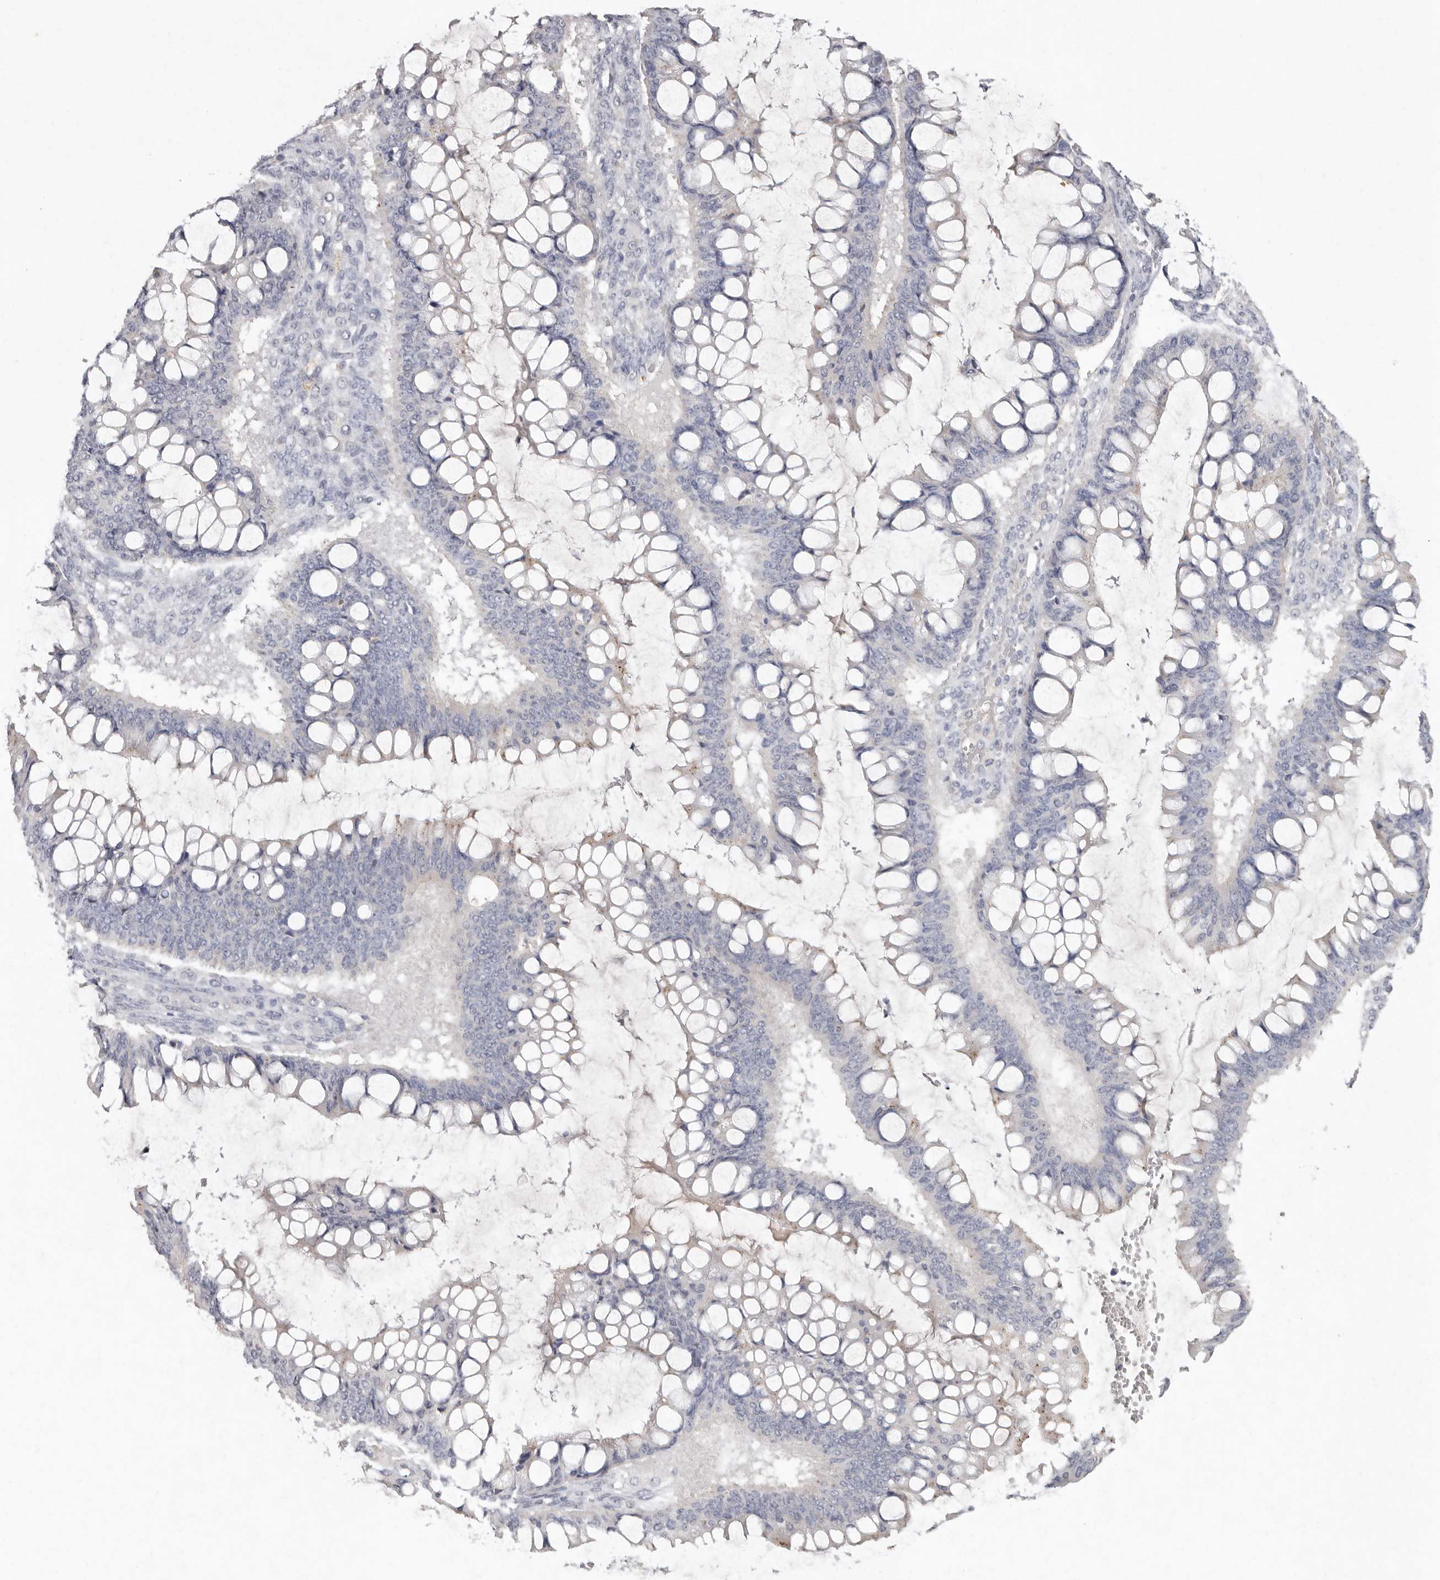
{"staining": {"intensity": "negative", "quantity": "none", "location": "none"}, "tissue": "ovarian cancer", "cell_type": "Tumor cells", "image_type": "cancer", "snomed": [{"axis": "morphology", "description": "Cystadenocarcinoma, mucinous, NOS"}, {"axis": "topography", "description": "Ovary"}], "caption": "Immunohistochemistry (IHC) of human mucinous cystadenocarcinoma (ovarian) shows no positivity in tumor cells.", "gene": "FAM185A", "patient": {"sex": "female", "age": 73}}